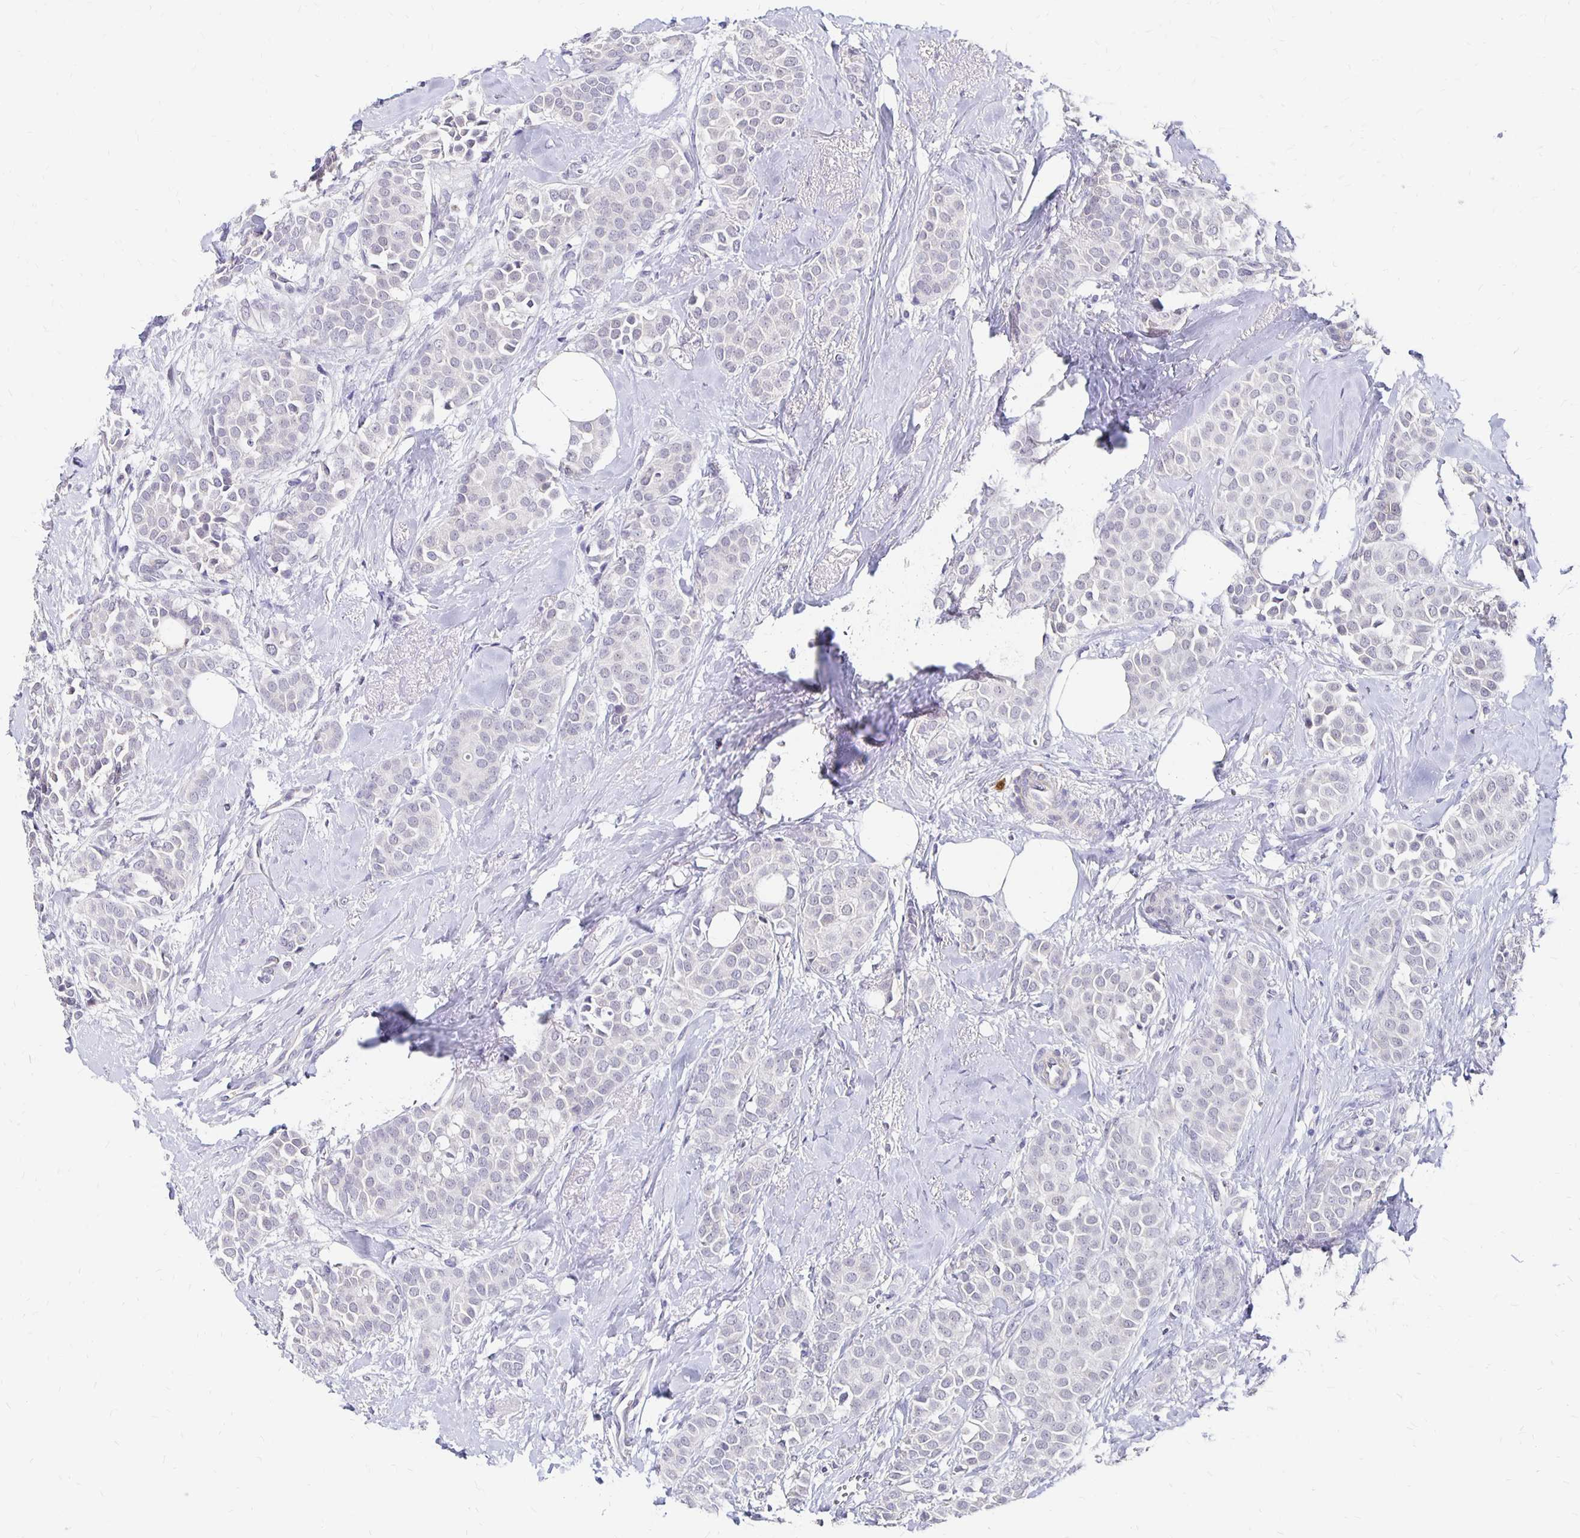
{"staining": {"intensity": "negative", "quantity": "none", "location": "none"}, "tissue": "breast cancer", "cell_type": "Tumor cells", "image_type": "cancer", "snomed": [{"axis": "morphology", "description": "Duct carcinoma"}, {"axis": "topography", "description": "Breast"}], "caption": "DAB (3,3'-diaminobenzidine) immunohistochemical staining of breast cancer reveals no significant staining in tumor cells. (DAB (3,3'-diaminobenzidine) immunohistochemistry with hematoxylin counter stain).", "gene": "ATOSB", "patient": {"sex": "female", "age": 79}}